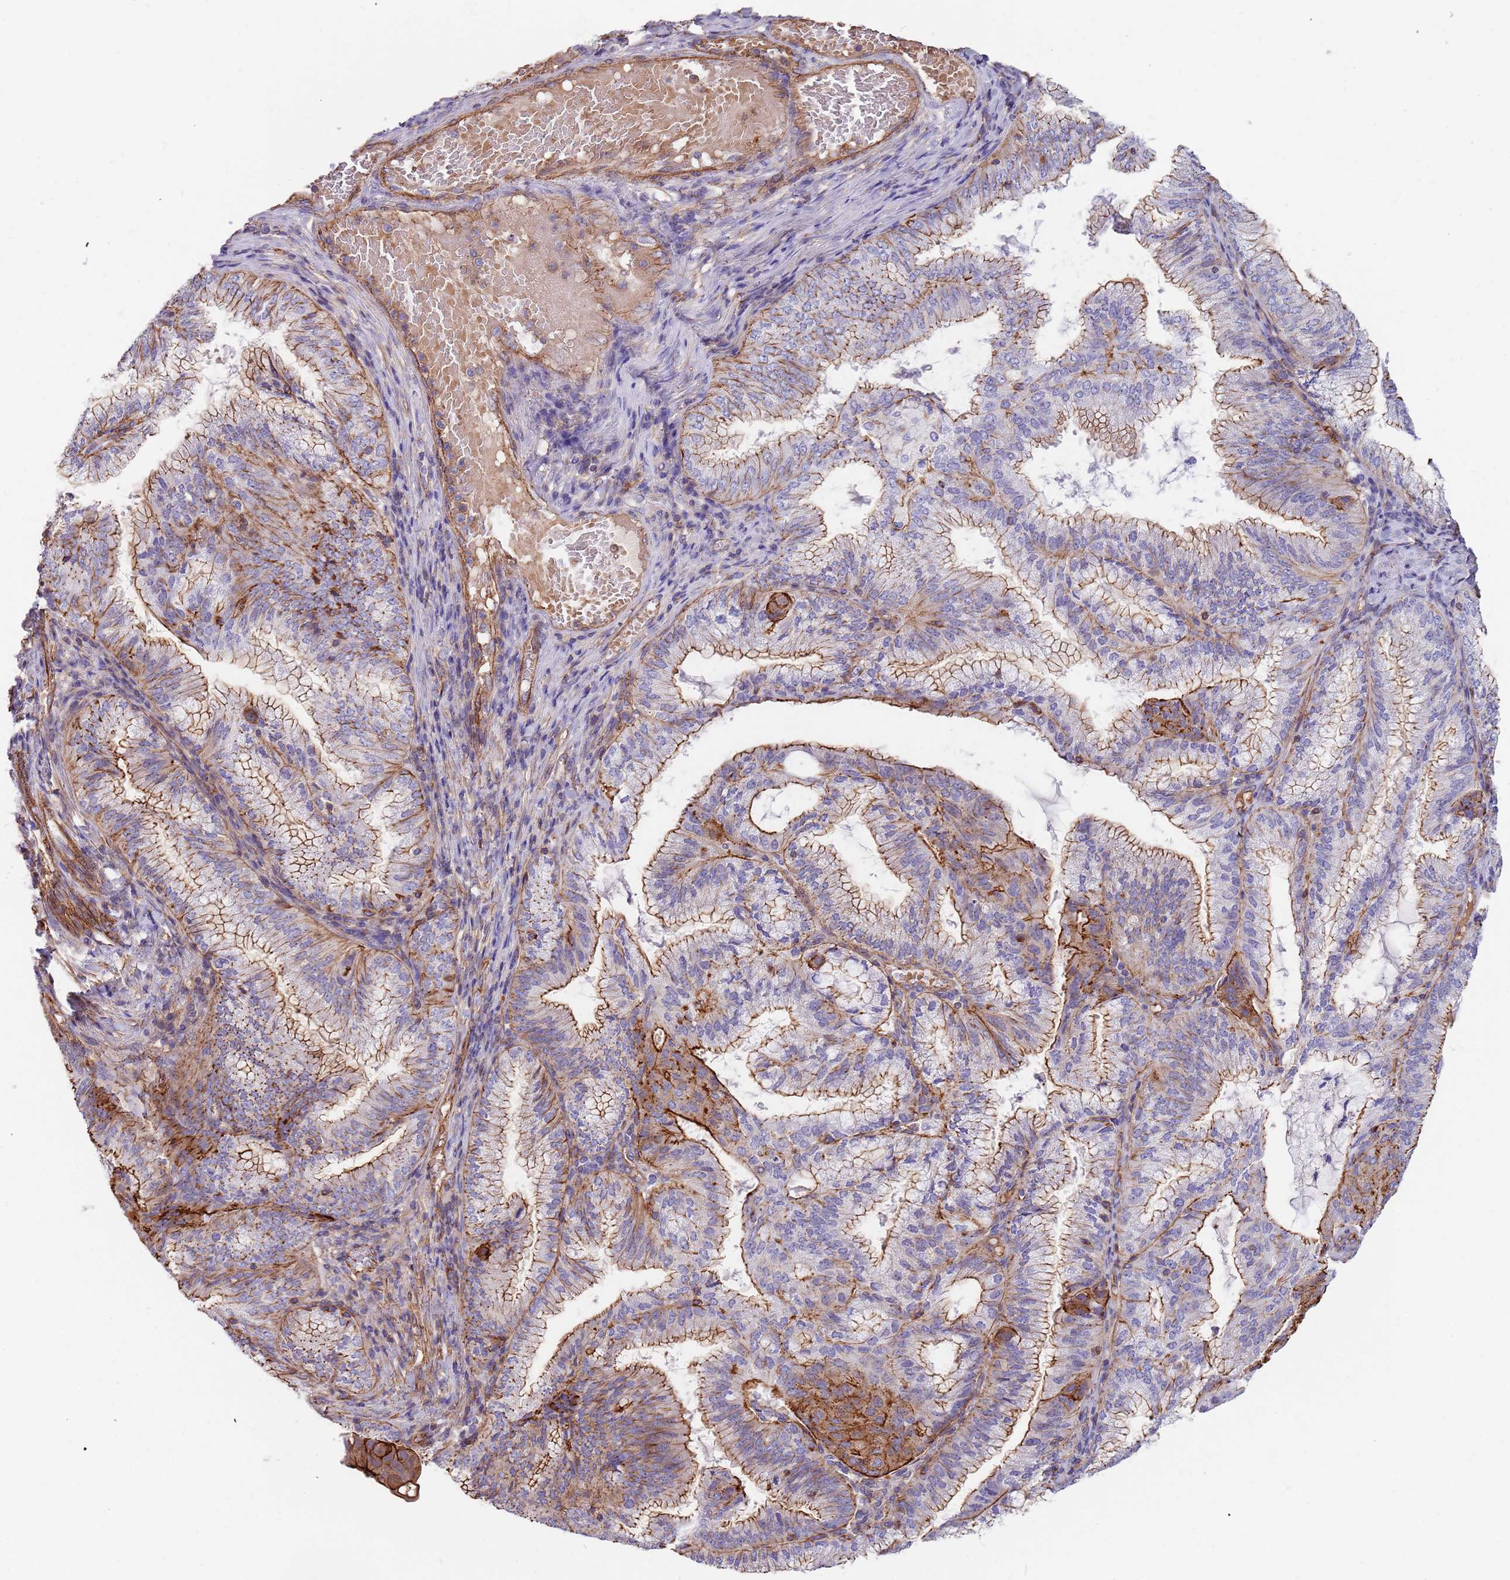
{"staining": {"intensity": "strong", "quantity": "25%-75%", "location": "cytoplasmic/membranous"}, "tissue": "endometrial cancer", "cell_type": "Tumor cells", "image_type": "cancer", "snomed": [{"axis": "morphology", "description": "Adenocarcinoma, NOS"}, {"axis": "topography", "description": "Endometrium"}], "caption": "Immunohistochemistry (DAB (3,3'-diaminobenzidine)) staining of human endometrial cancer exhibits strong cytoplasmic/membranous protein positivity in about 25%-75% of tumor cells.", "gene": "GFRAL", "patient": {"sex": "female", "age": 49}}